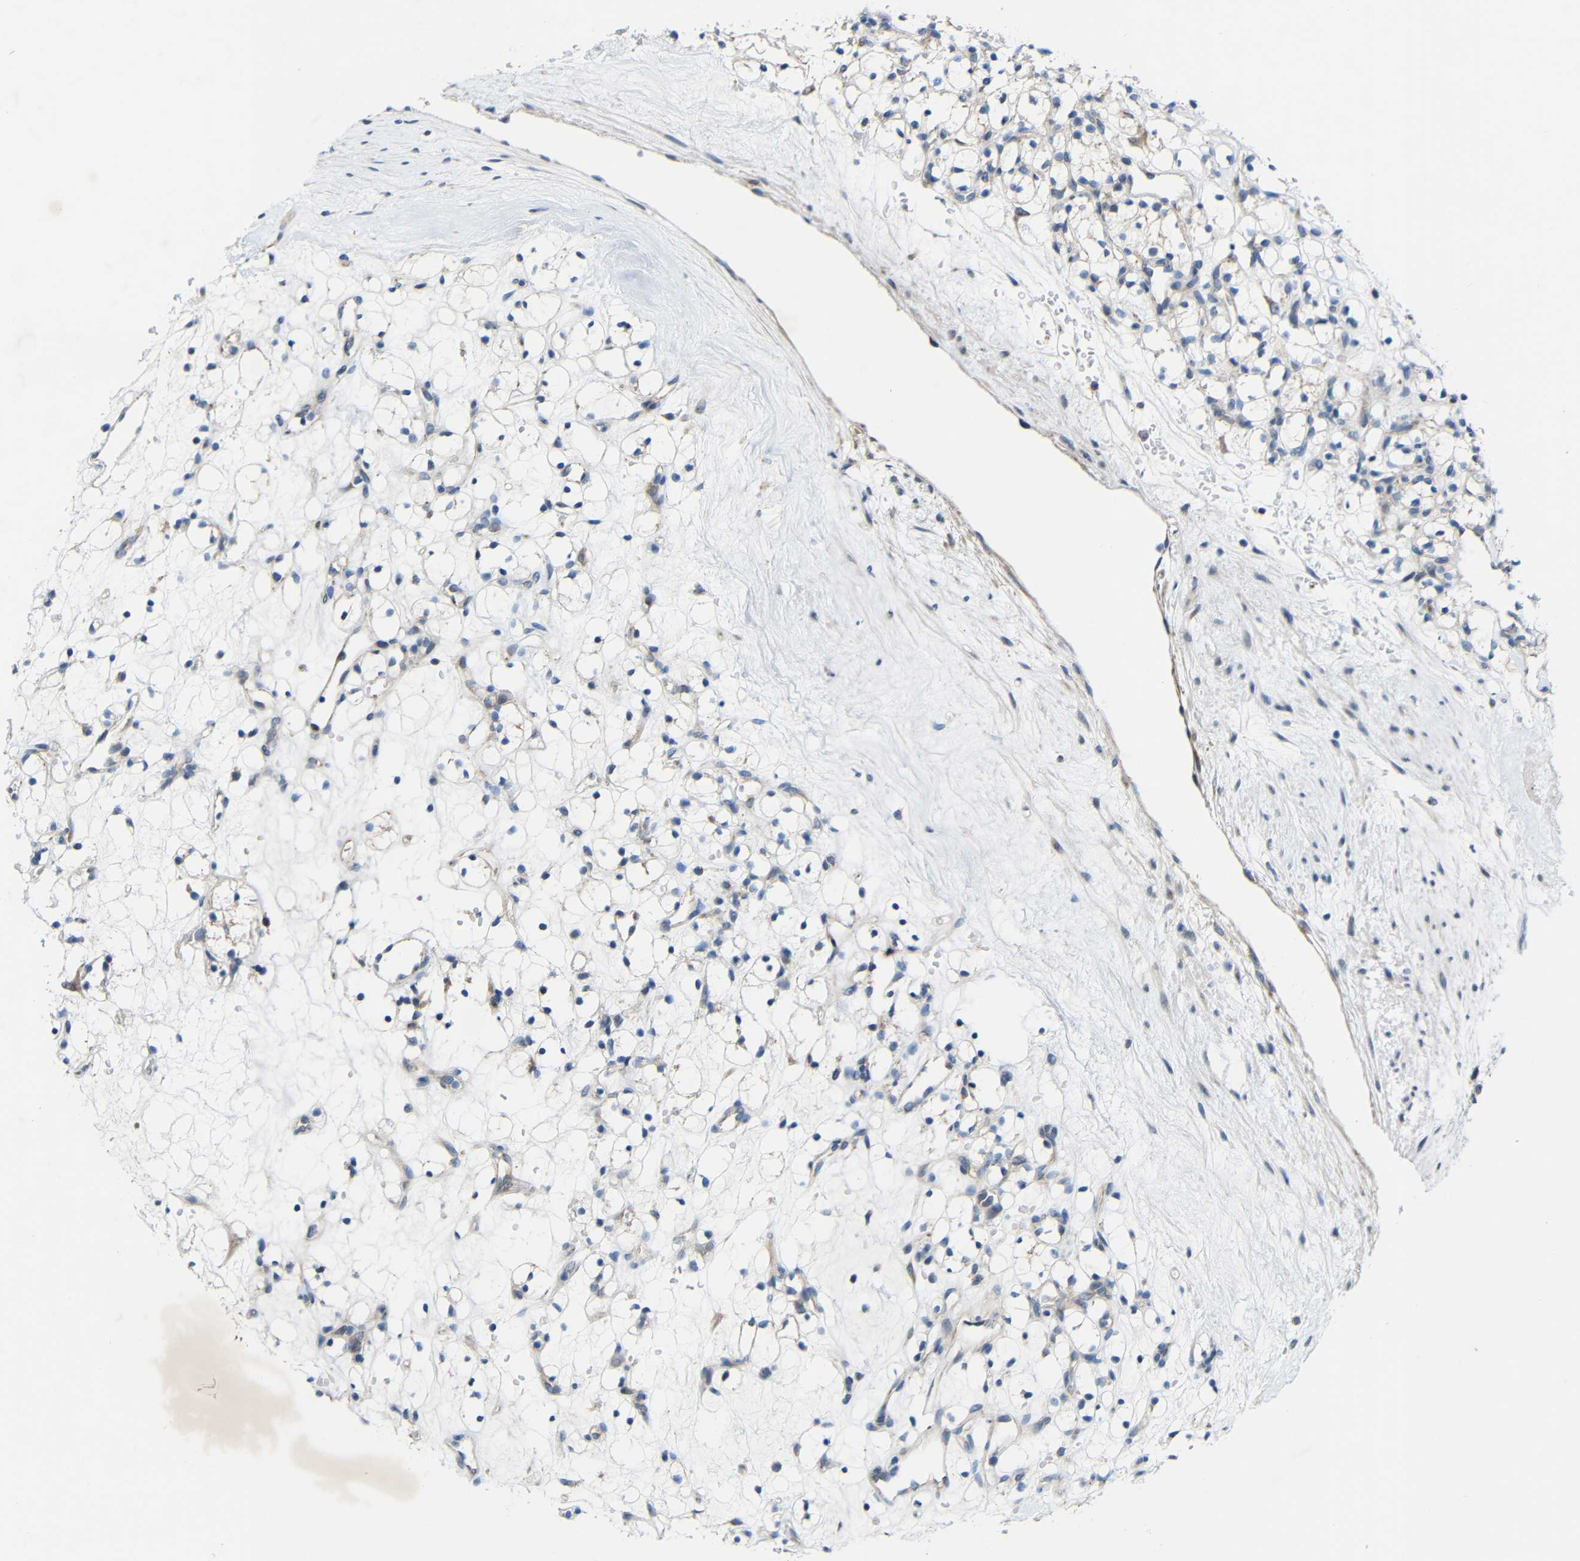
{"staining": {"intensity": "negative", "quantity": "none", "location": "none"}, "tissue": "renal cancer", "cell_type": "Tumor cells", "image_type": "cancer", "snomed": [{"axis": "morphology", "description": "Adenocarcinoma, NOS"}, {"axis": "topography", "description": "Kidney"}], "caption": "Immunohistochemistry (IHC) micrograph of neoplastic tissue: adenocarcinoma (renal) stained with DAB (3,3'-diaminobenzidine) exhibits no significant protein staining in tumor cells.", "gene": "TMEM25", "patient": {"sex": "female", "age": 60}}